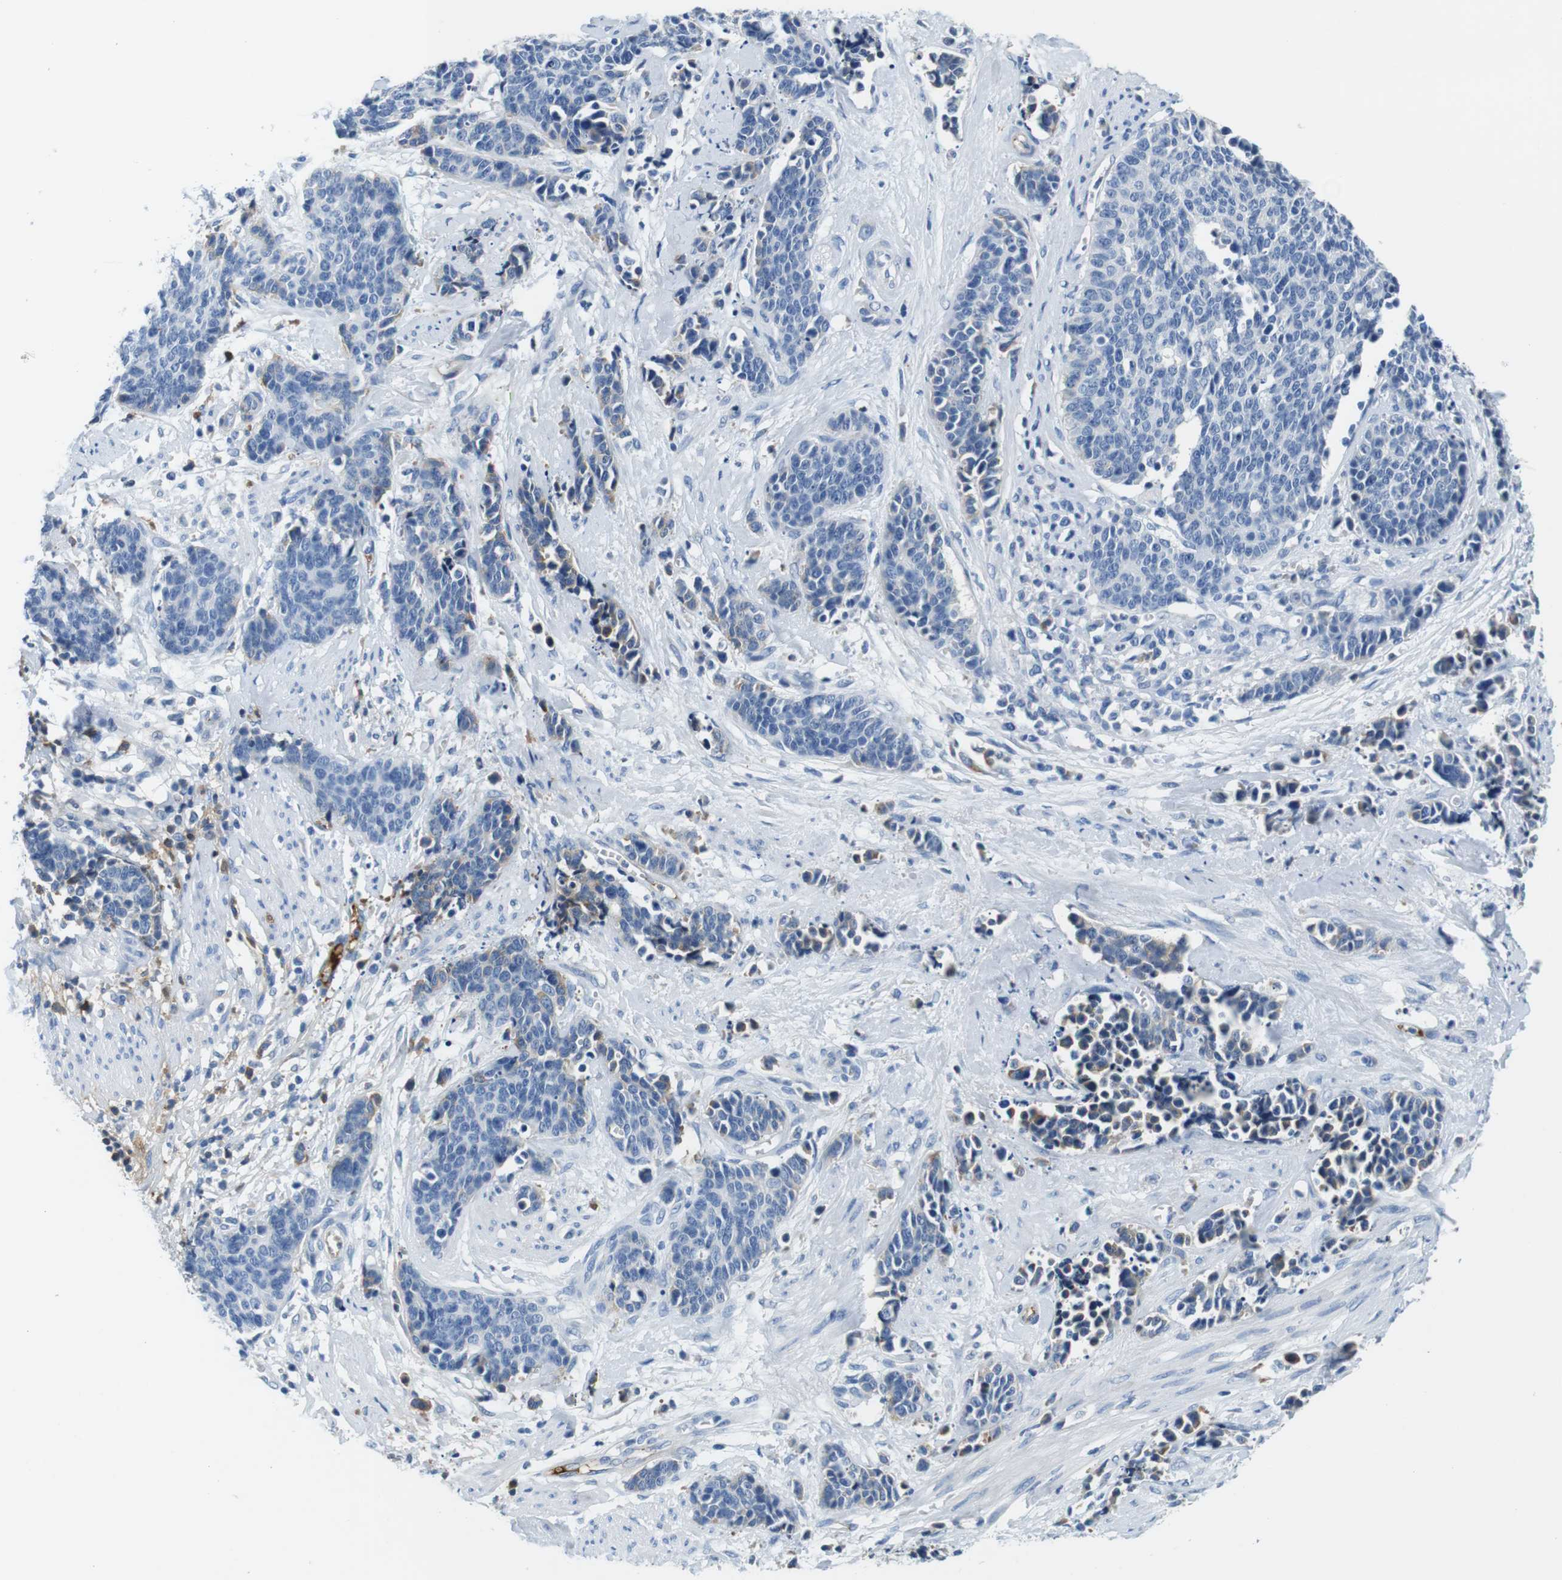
{"staining": {"intensity": "negative", "quantity": "none", "location": "none"}, "tissue": "cervical cancer", "cell_type": "Tumor cells", "image_type": "cancer", "snomed": [{"axis": "morphology", "description": "Squamous cell carcinoma, NOS"}, {"axis": "topography", "description": "Cervix"}], "caption": "Histopathology image shows no significant protein expression in tumor cells of cervical squamous cell carcinoma.", "gene": "IGHD", "patient": {"sex": "female", "age": 35}}